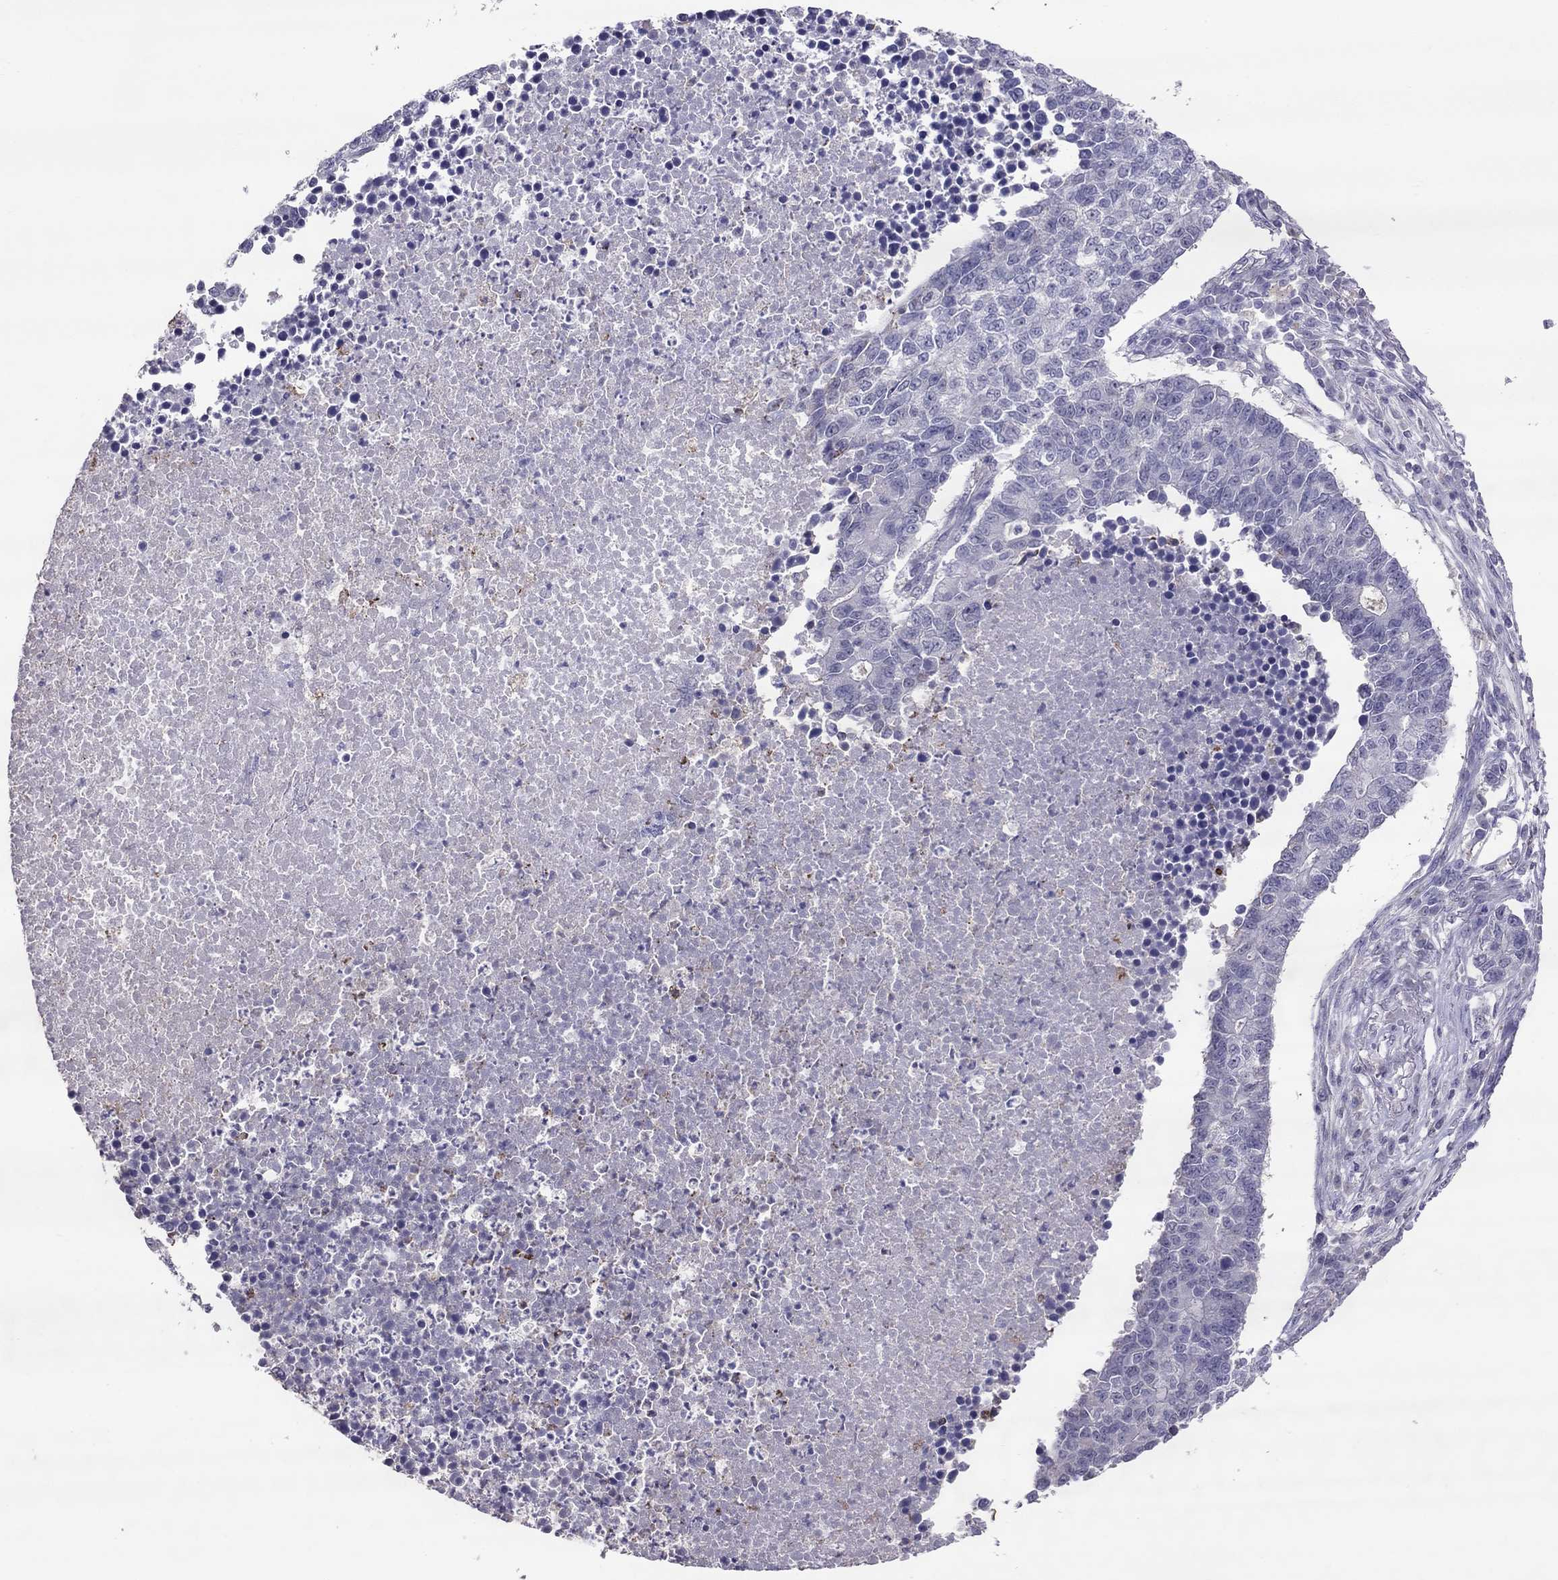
{"staining": {"intensity": "negative", "quantity": "none", "location": "none"}, "tissue": "lung cancer", "cell_type": "Tumor cells", "image_type": "cancer", "snomed": [{"axis": "morphology", "description": "Adenocarcinoma, NOS"}, {"axis": "topography", "description": "Lung"}], "caption": "The immunohistochemistry (IHC) photomicrograph has no significant staining in tumor cells of lung cancer tissue.", "gene": "LRRC46", "patient": {"sex": "male", "age": 57}}